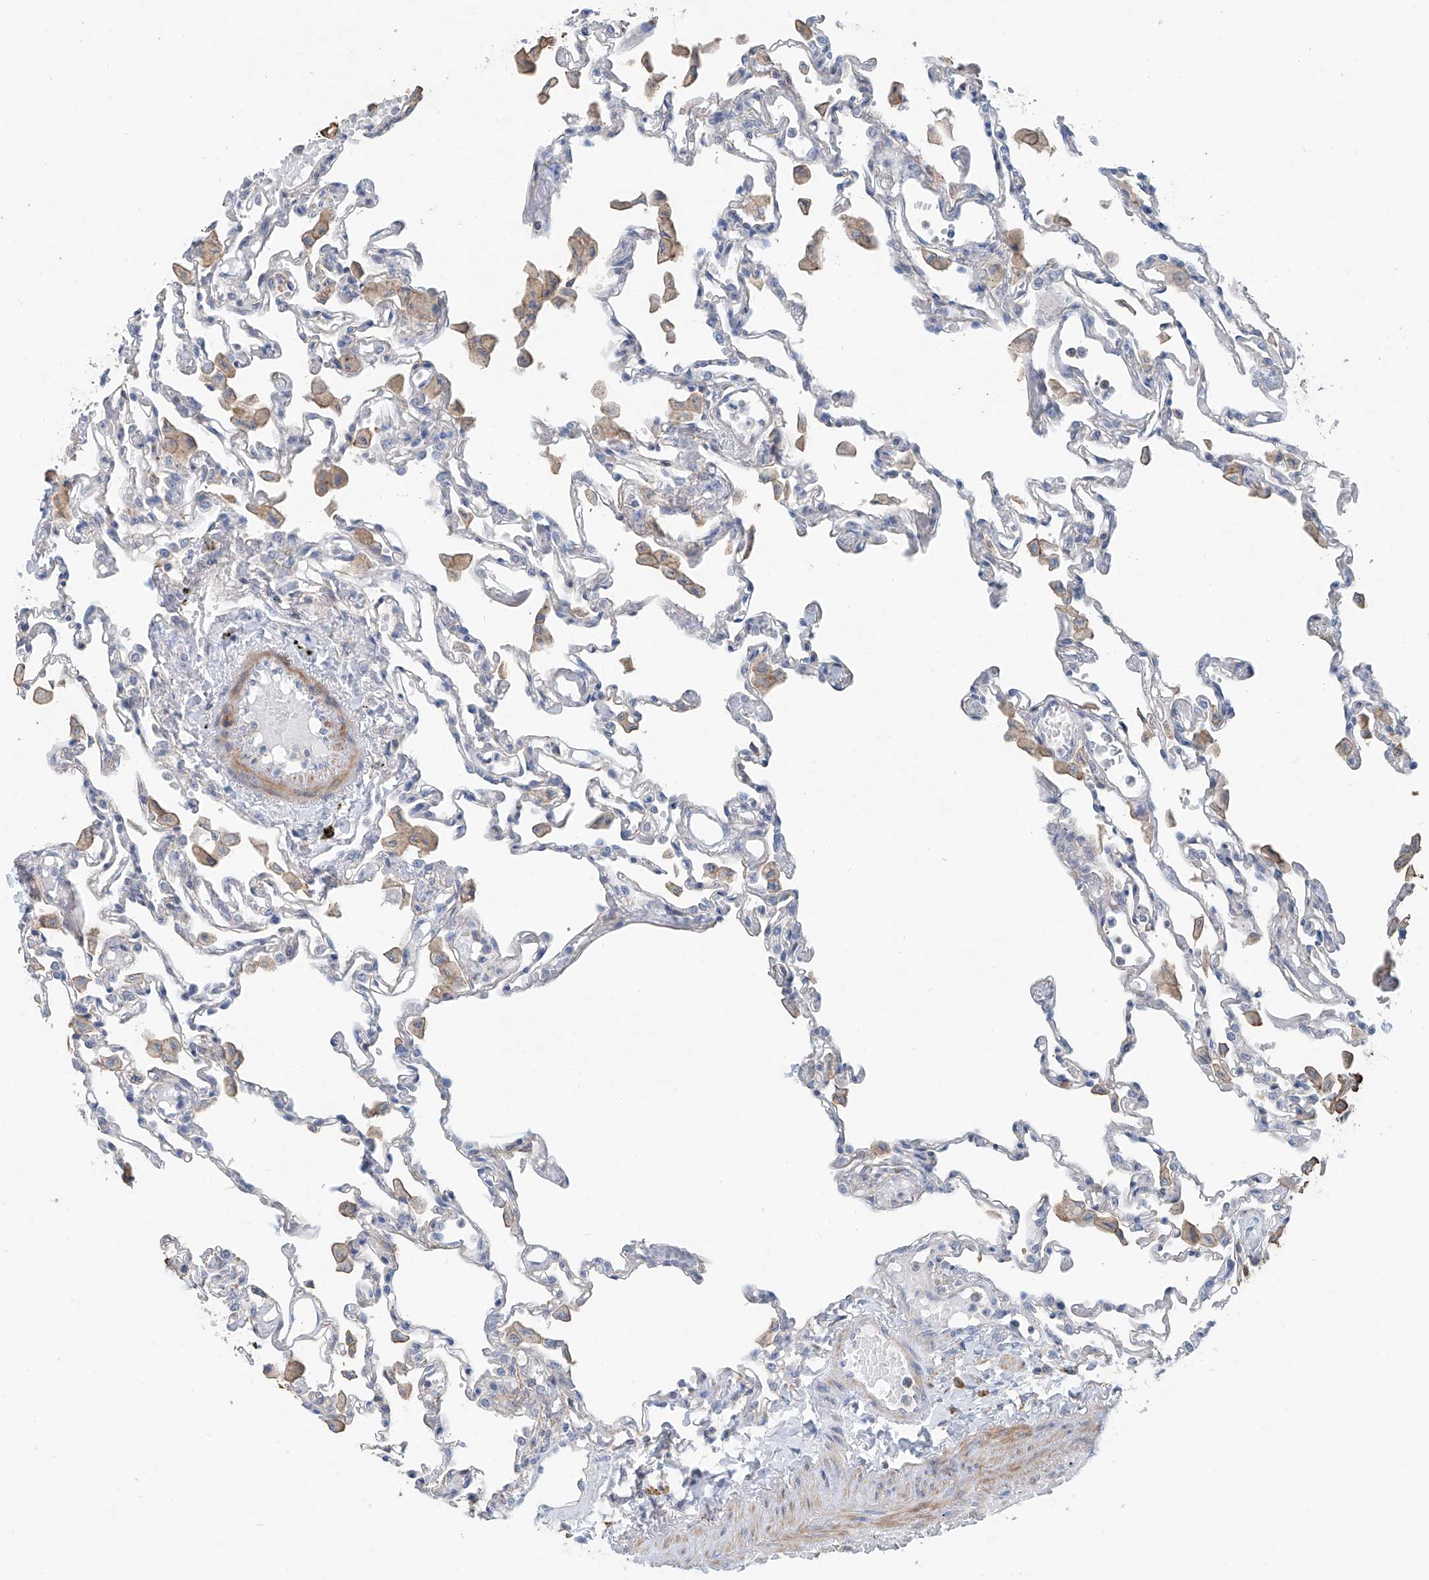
{"staining": {"intensity": "negative", "quantity": "none", "location": "none"}, "tissue": "lung", "cell_type": "Alveolar cells", "image_type": "normal", "snomed": [{"axis": "morphology", "description": "Normal tissue, NOS"}, {"axis": "topography", "description": "Bronchus"}, {"axis": "topography", "description": "Lung"}], "caption": "The IHC photomicrograph has no significant expression in alveolar cells of lung.", "gene": "ANKRD34A", "patient": {"sex": "female", "age": 49}}